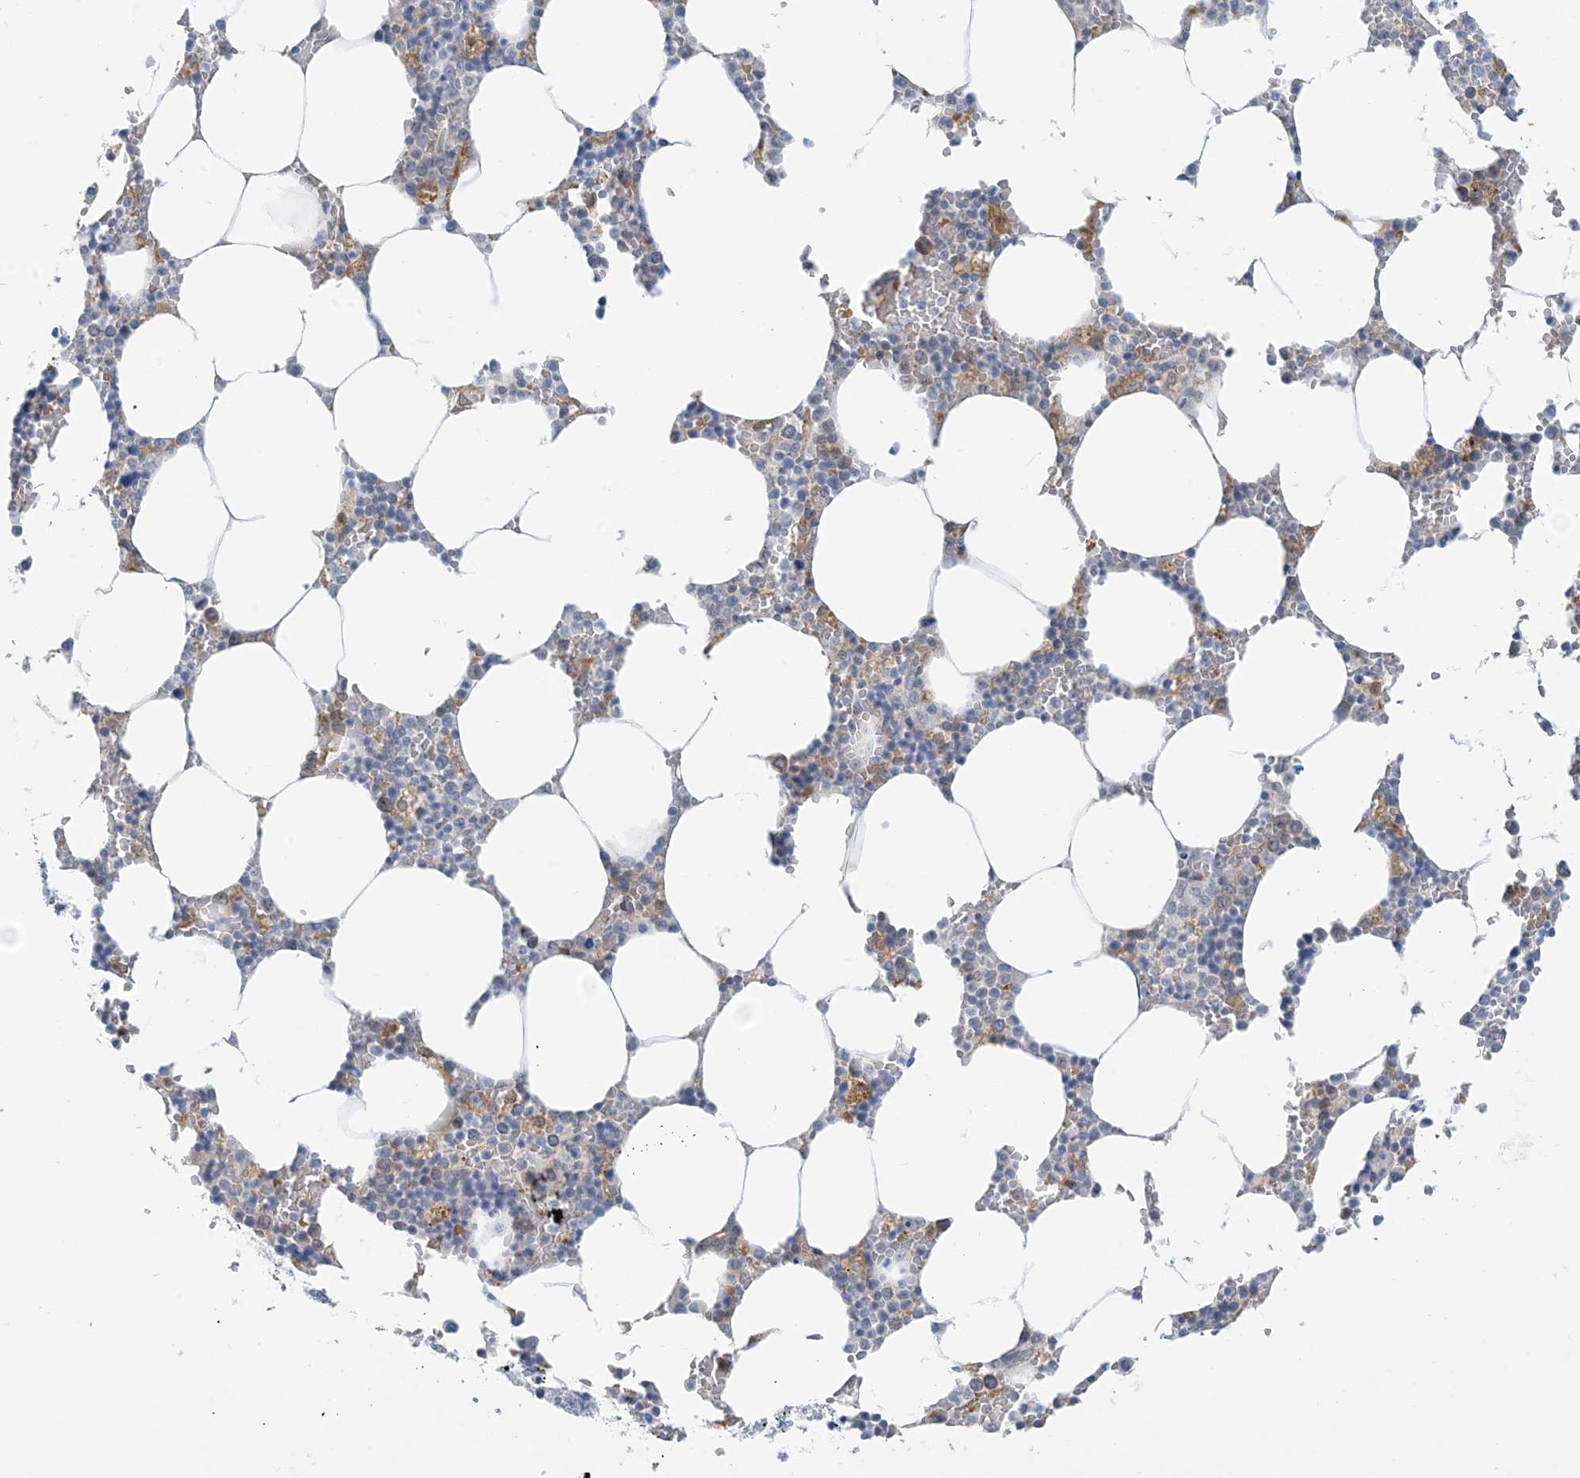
{"staining": {"intensity": "moderate", "quantity": "<25%", "location": "cytoplasmic/membranous"}, "tissue": "bone marrow", "cell_type": "Hematopoietic cells", "image_type": "normal", "snomed": [{"axis": "morphology", "description": "Normal tissue, NOS"}, {"axis": "topography", "description": "Bone marrow"}], "caption": "IHC photomicrograph of normal bone marrow: bone marrow stained using immunohistochemistry (IHC) demonstrates low levels of moderate protein expression localized specifically in the cytoplasmic/membranous of hematopoietic cells, appearing as a cytoplasmic/membranous brown color.", "gene": "MRPS18A", "patient": {"sex": "male", "age": 70}}